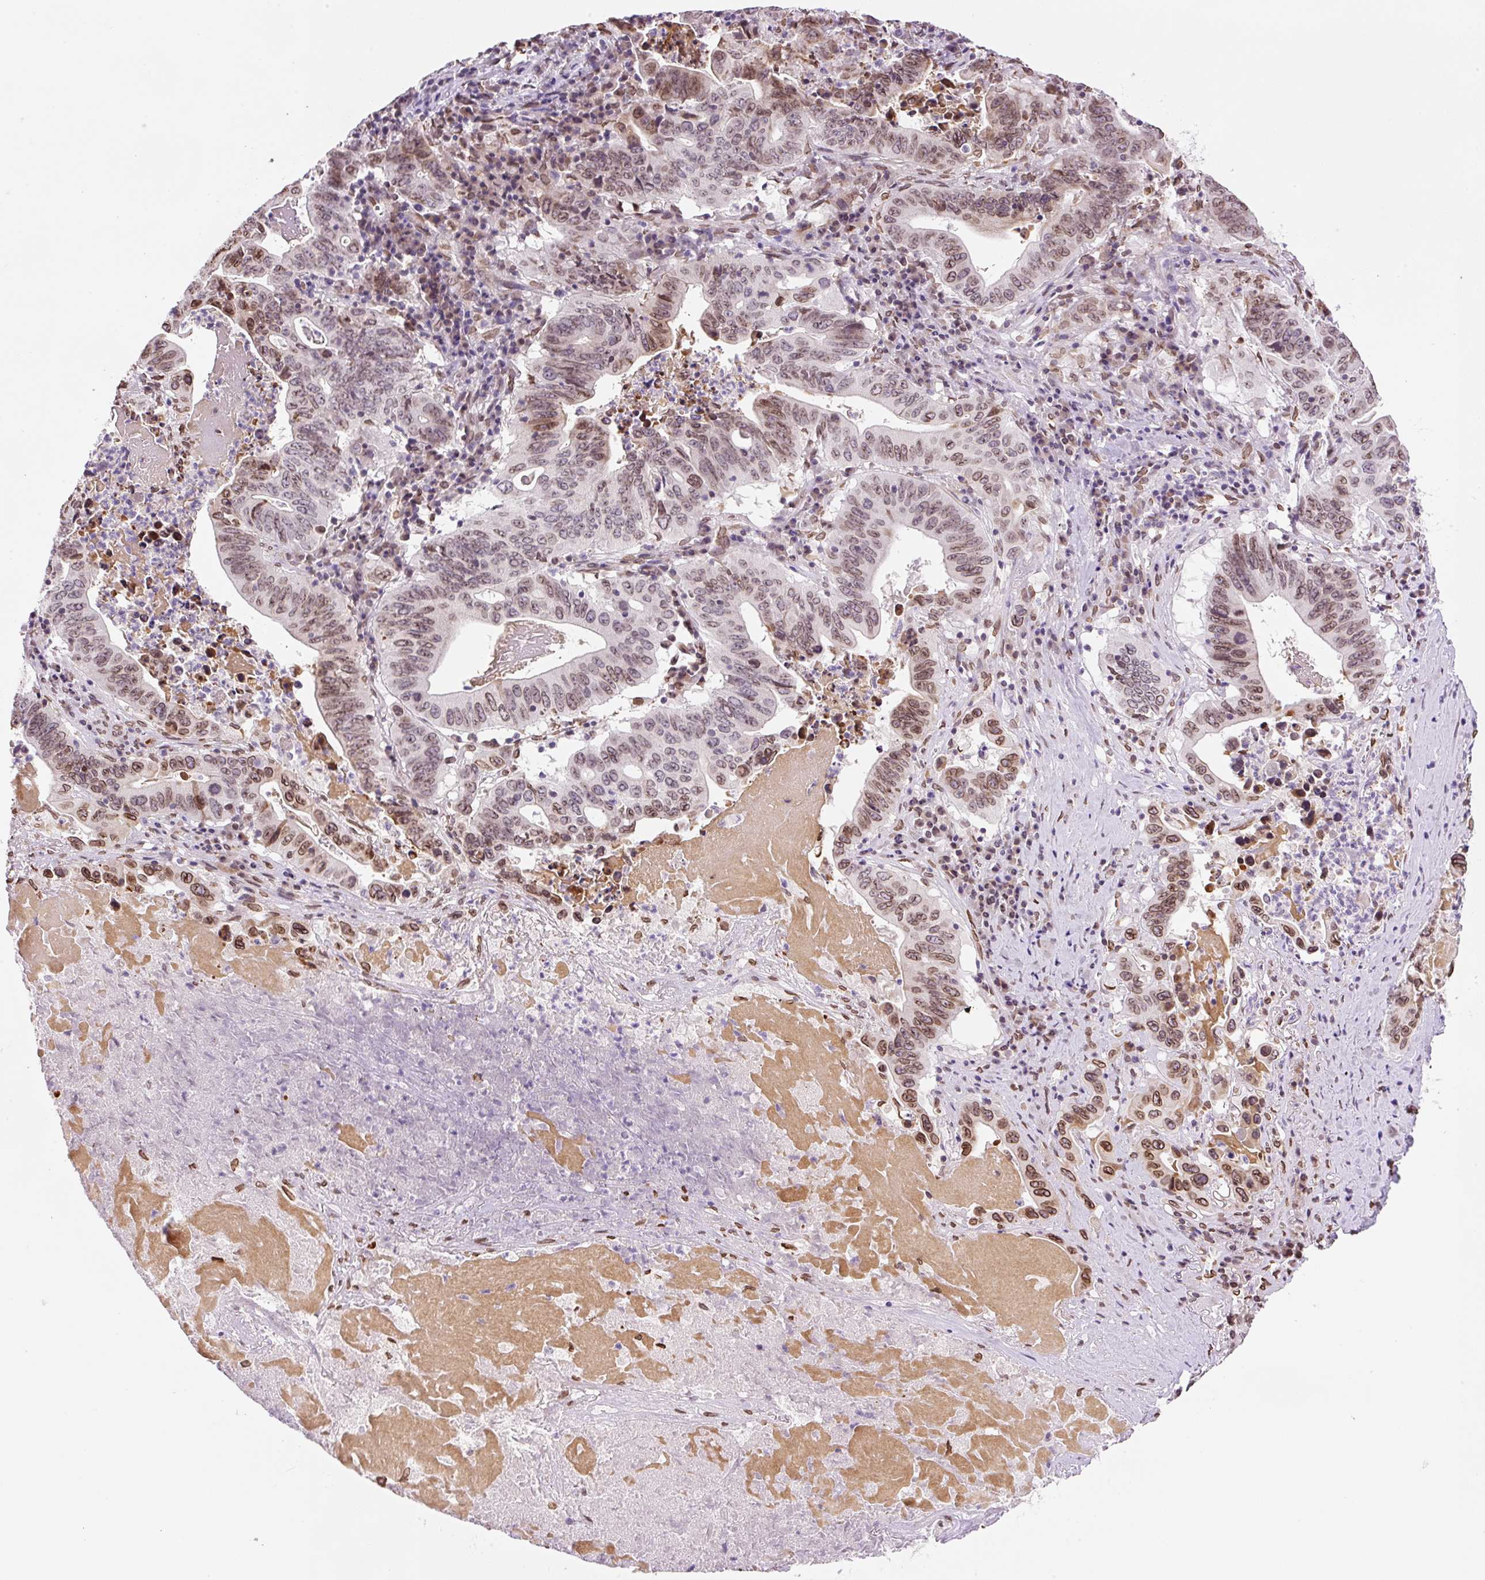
{"staining": {"intensity": "moderate", "quantity": ">75%", "location": "cytoplasmic/membranous,nuclear"}, "tissue": "lung cancer", "cell_type": "Tumor cells", "image_type": "cancer", "snomed": [{"axis": "morphology", "description": "Adenocarcinoma, NOS"}, {"axis": "topography", "description": "Lung"}], "caption": "The image demonstrates a brown stain indicating the presence of a protein in the cytoplasmic/membranous and nuclear of tumor cells in lung cancer. (DAB (3,3'-diaminobenzidine) IHC with brightfield microscopy, high magnification).", "gene": "ZNF224", "patient": {"sex": "female", "age": 60}}